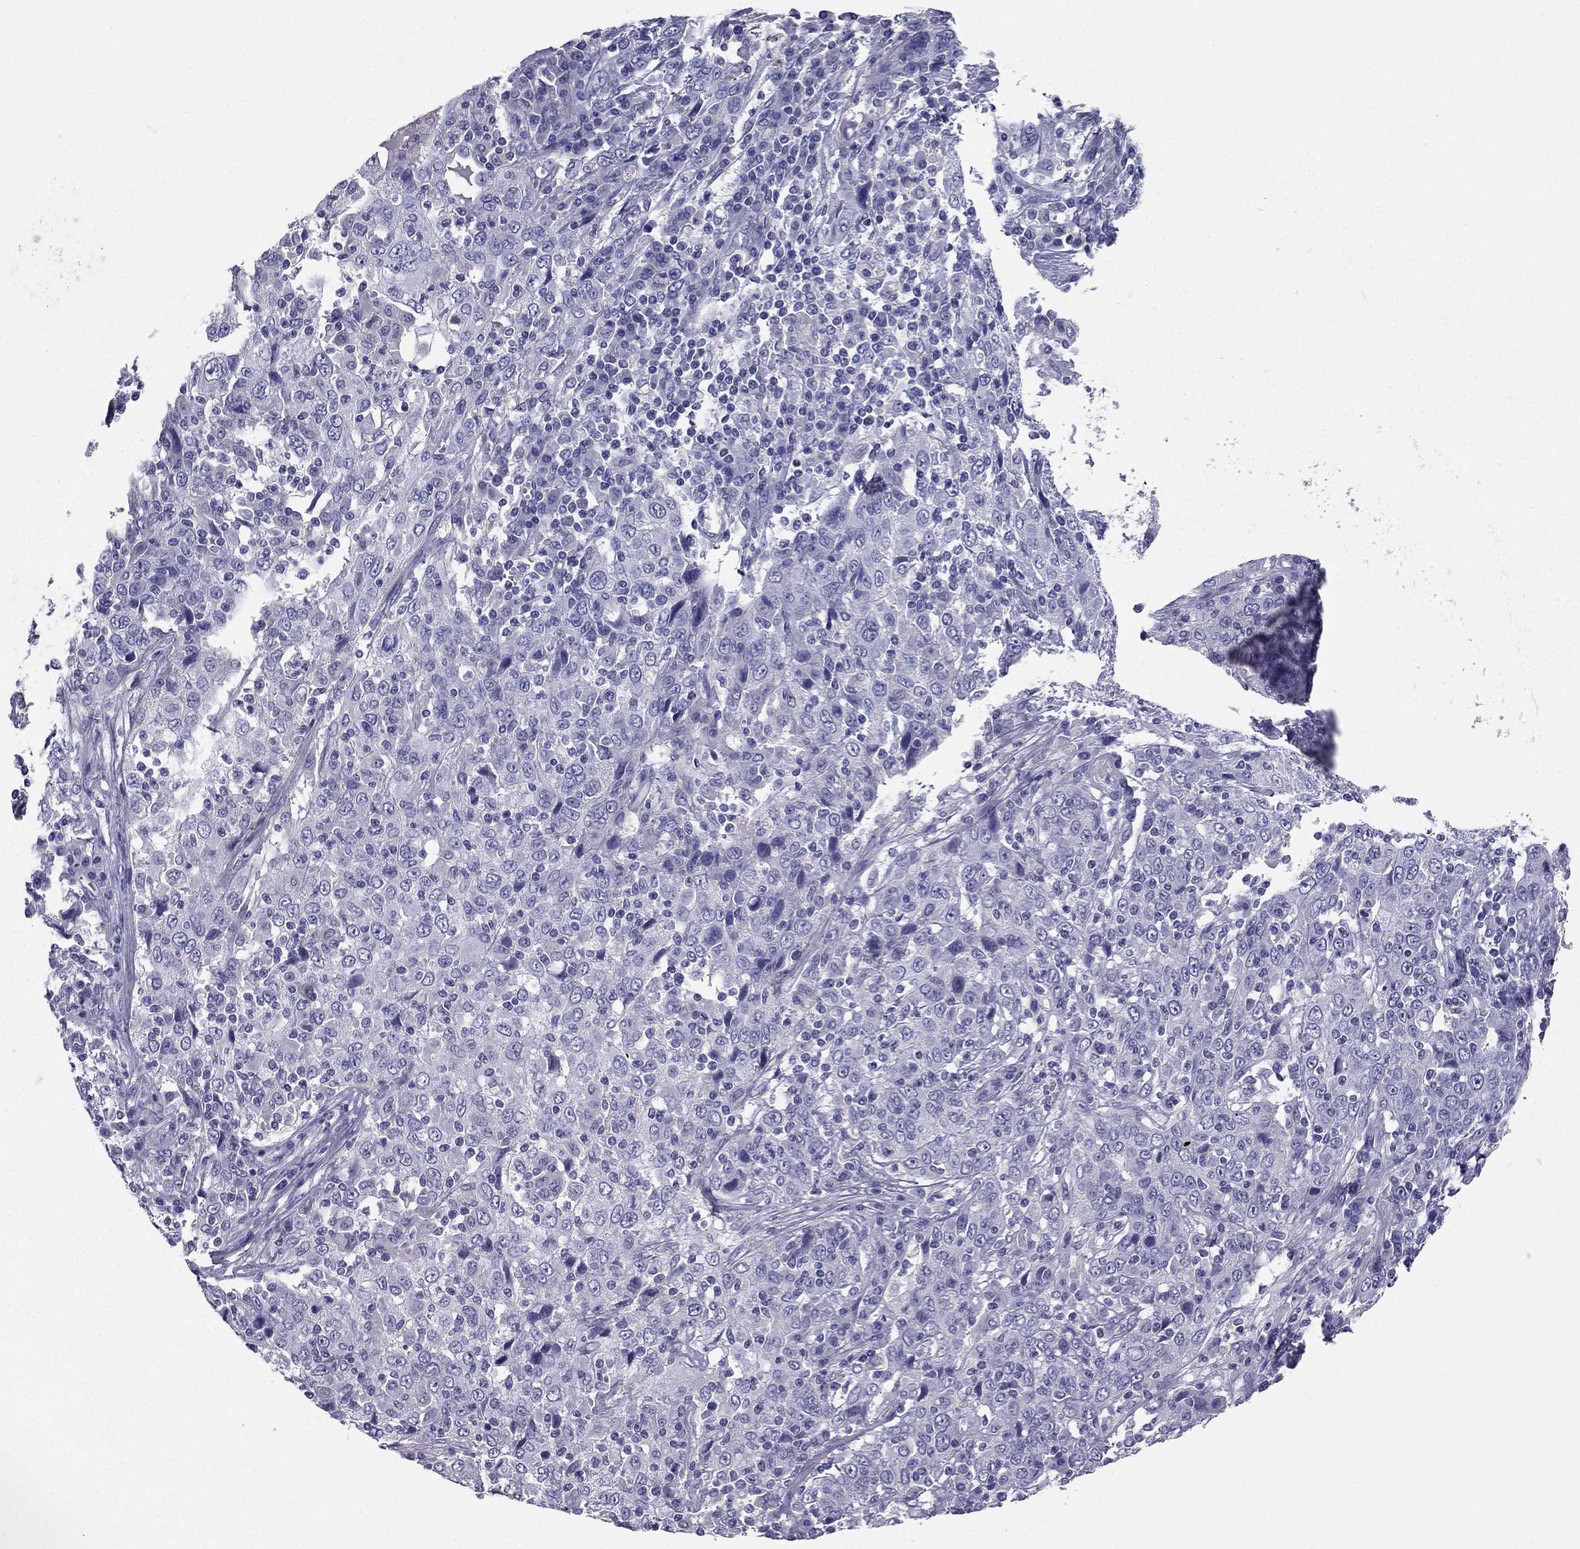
{"staining": {"intensity": "negative", "quantity": "none", "location": "none"}, "tissue": "cervical cancer", "cell_type": "Tumor cells", "image_type": "cancer", "snomed": [{"axis": "morphology", "description": "Squamous cell carcinoma, NOS"}, {"axis": "topography", "description": "Cervix"}], "caption": "The immunohistochemistry micrograph has no significant positivity in tumor cells of cervical cancer (squamous cell carcinoma) tissue.", "gene": "LMTK3", "patient": {"sex": "female", "age": 46}}